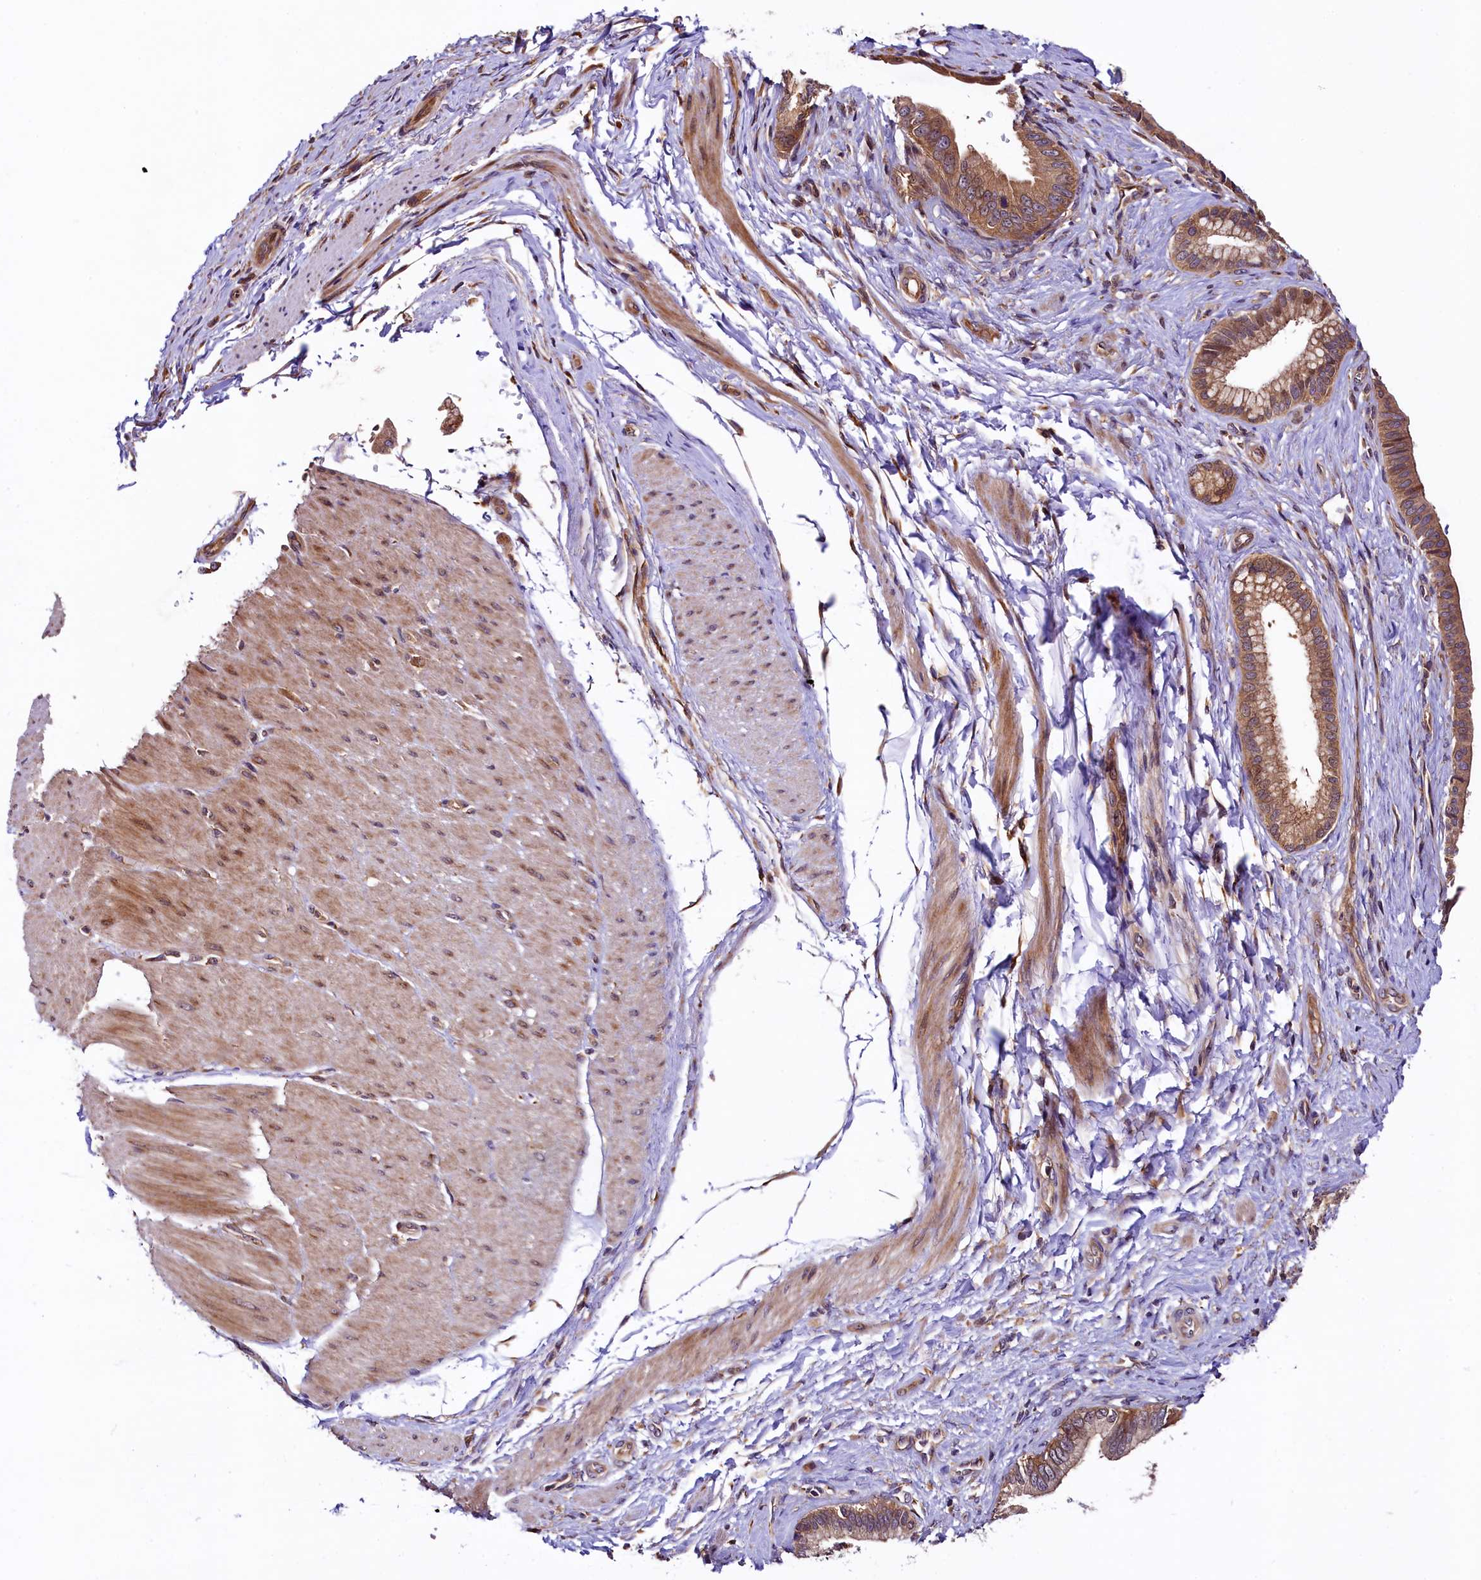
{"staining": {"intensity": "moderate", "quantity": ">75%", "location": "cytoplasmic/membranous"}, "tissue": "pancreatic cancer", "cell_type": "Tumor cells", "image_type": "cancer", "snomed": [{"axis": "morphology", "description": "Adenocarcinoma, NOS"}, {"axis": "topography", "description": "Pancreas"}], "caption": "Human pancreatic cancer (adenocarcinoma) stained with a brown dye displays moderate cytoplasmic/membranous positive expression in approximately >75% of tumor cells.", "gene": "VPS35", "patient": {"sex": "female", "age": 55}}